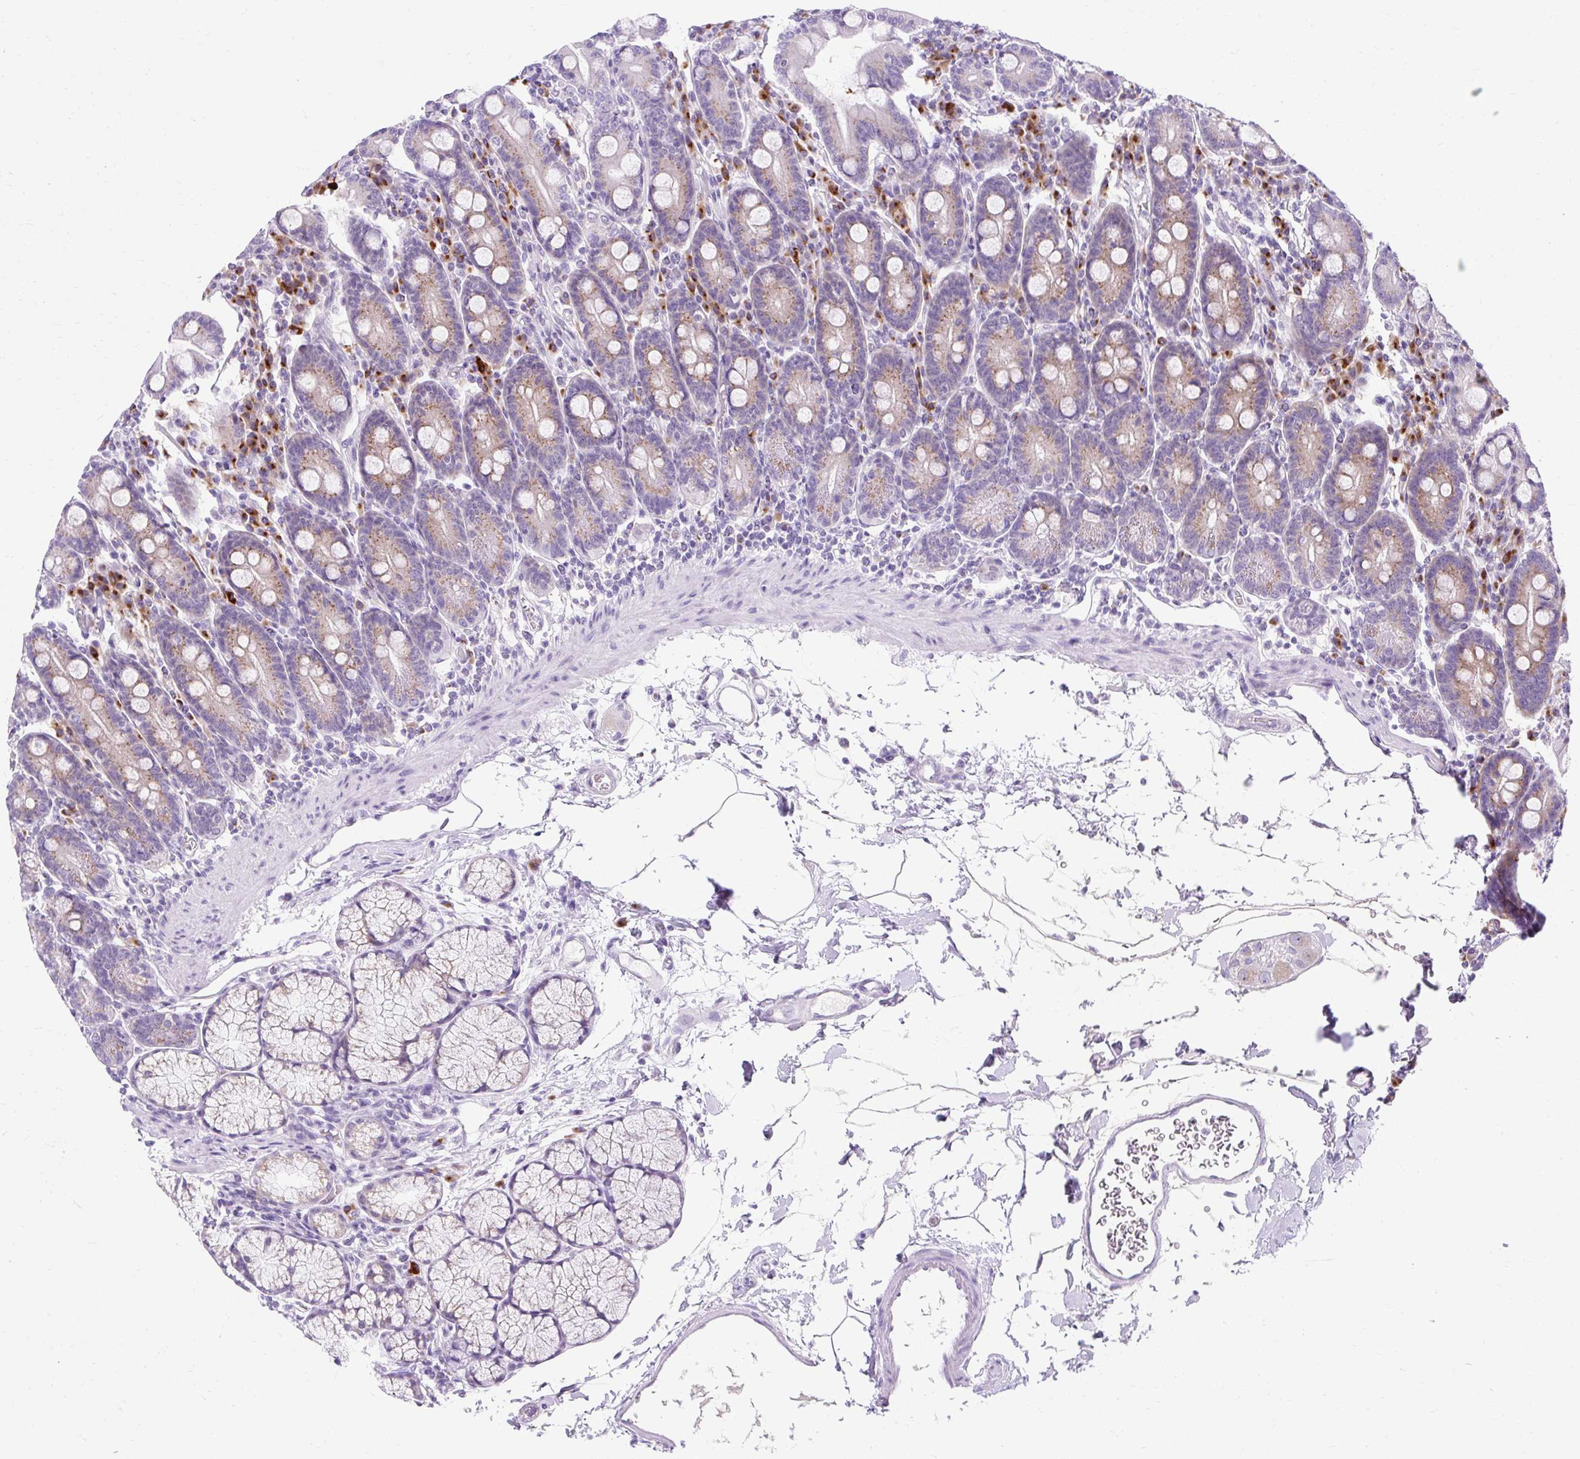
{"staining": {"intensity": "weak", "quantity": "25%-75%", "location": "cytoplasmic/membranous"}, "tissue": "duodenum", "cell_type": "Glandular cells", "image_type": "normal", "snomed": [{"axis": "morphology", "description": "Normal tissue, NOS"}, {"axis": "topography", "description": "Duodenum"}], "caption": "This micrograph displays unremarkable duodenum stained with immunohistochemistry (IHC) to label a protein in brown. The cytoplasmic/membranous of glandular cells show weak positivity for the protein. Nuclei are counter-stained blue.", "gene": "GOLGA8A", "patient": {"sex": "male", "age": 35}}